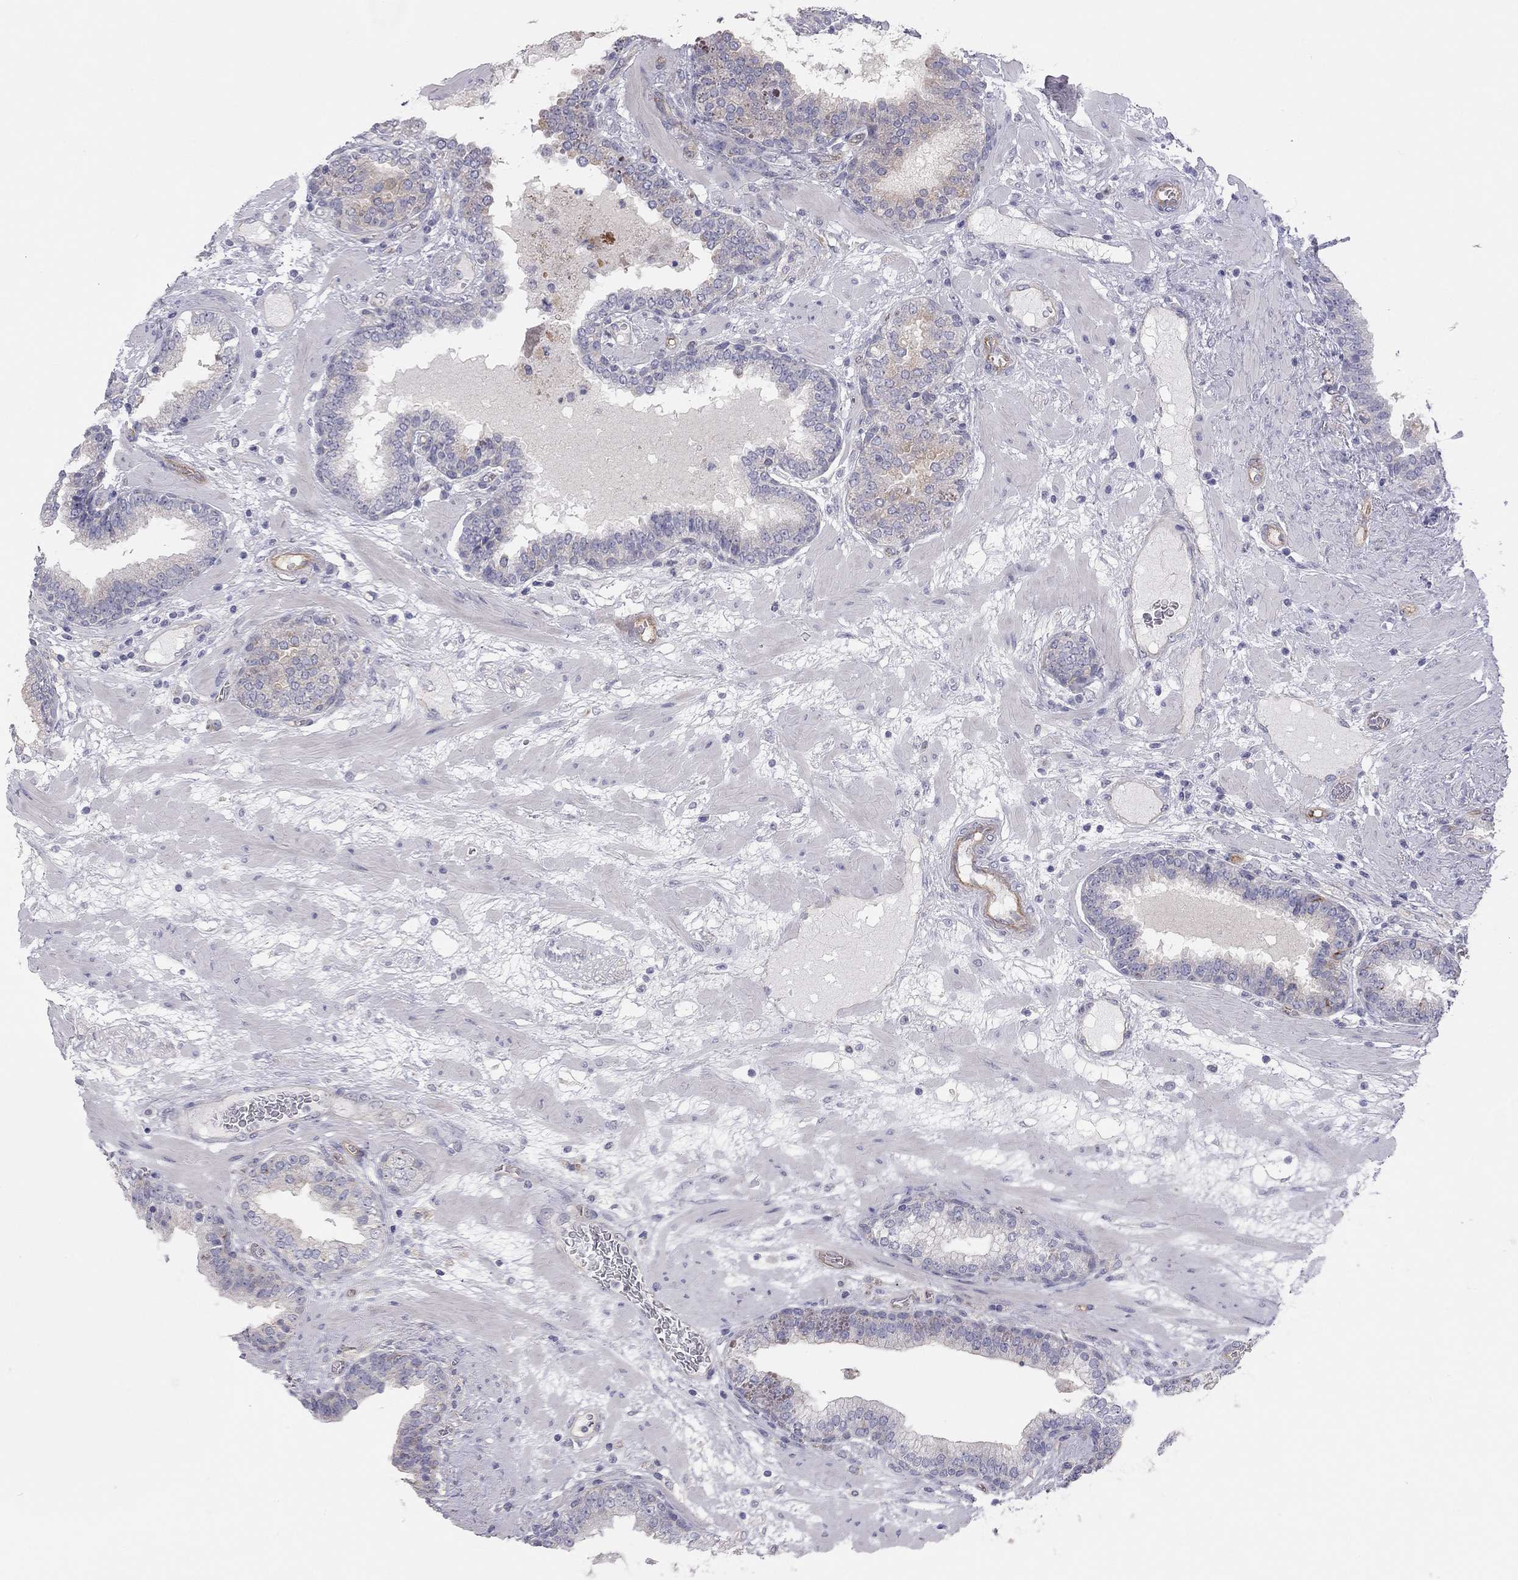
{"staining": {"intensity": "weak", "quantity": "<25%", "location": "cytoplasmic/membranous"}, "tissue": "prostate cancer", "cell_type": "Tumor cells", "image_type": "cancer", "snomed": [{"axis": "morphology", "description": "Adenocarcinoma, Low grade"}, {"axis": "topography", "description": "Prostate"}], "caption": "There is no significant positivity in tumor cells of prostate low-grade adenocarcinoma.", "gene": "GPRC5B", "patient": {"sex": "male", "age": 60}}